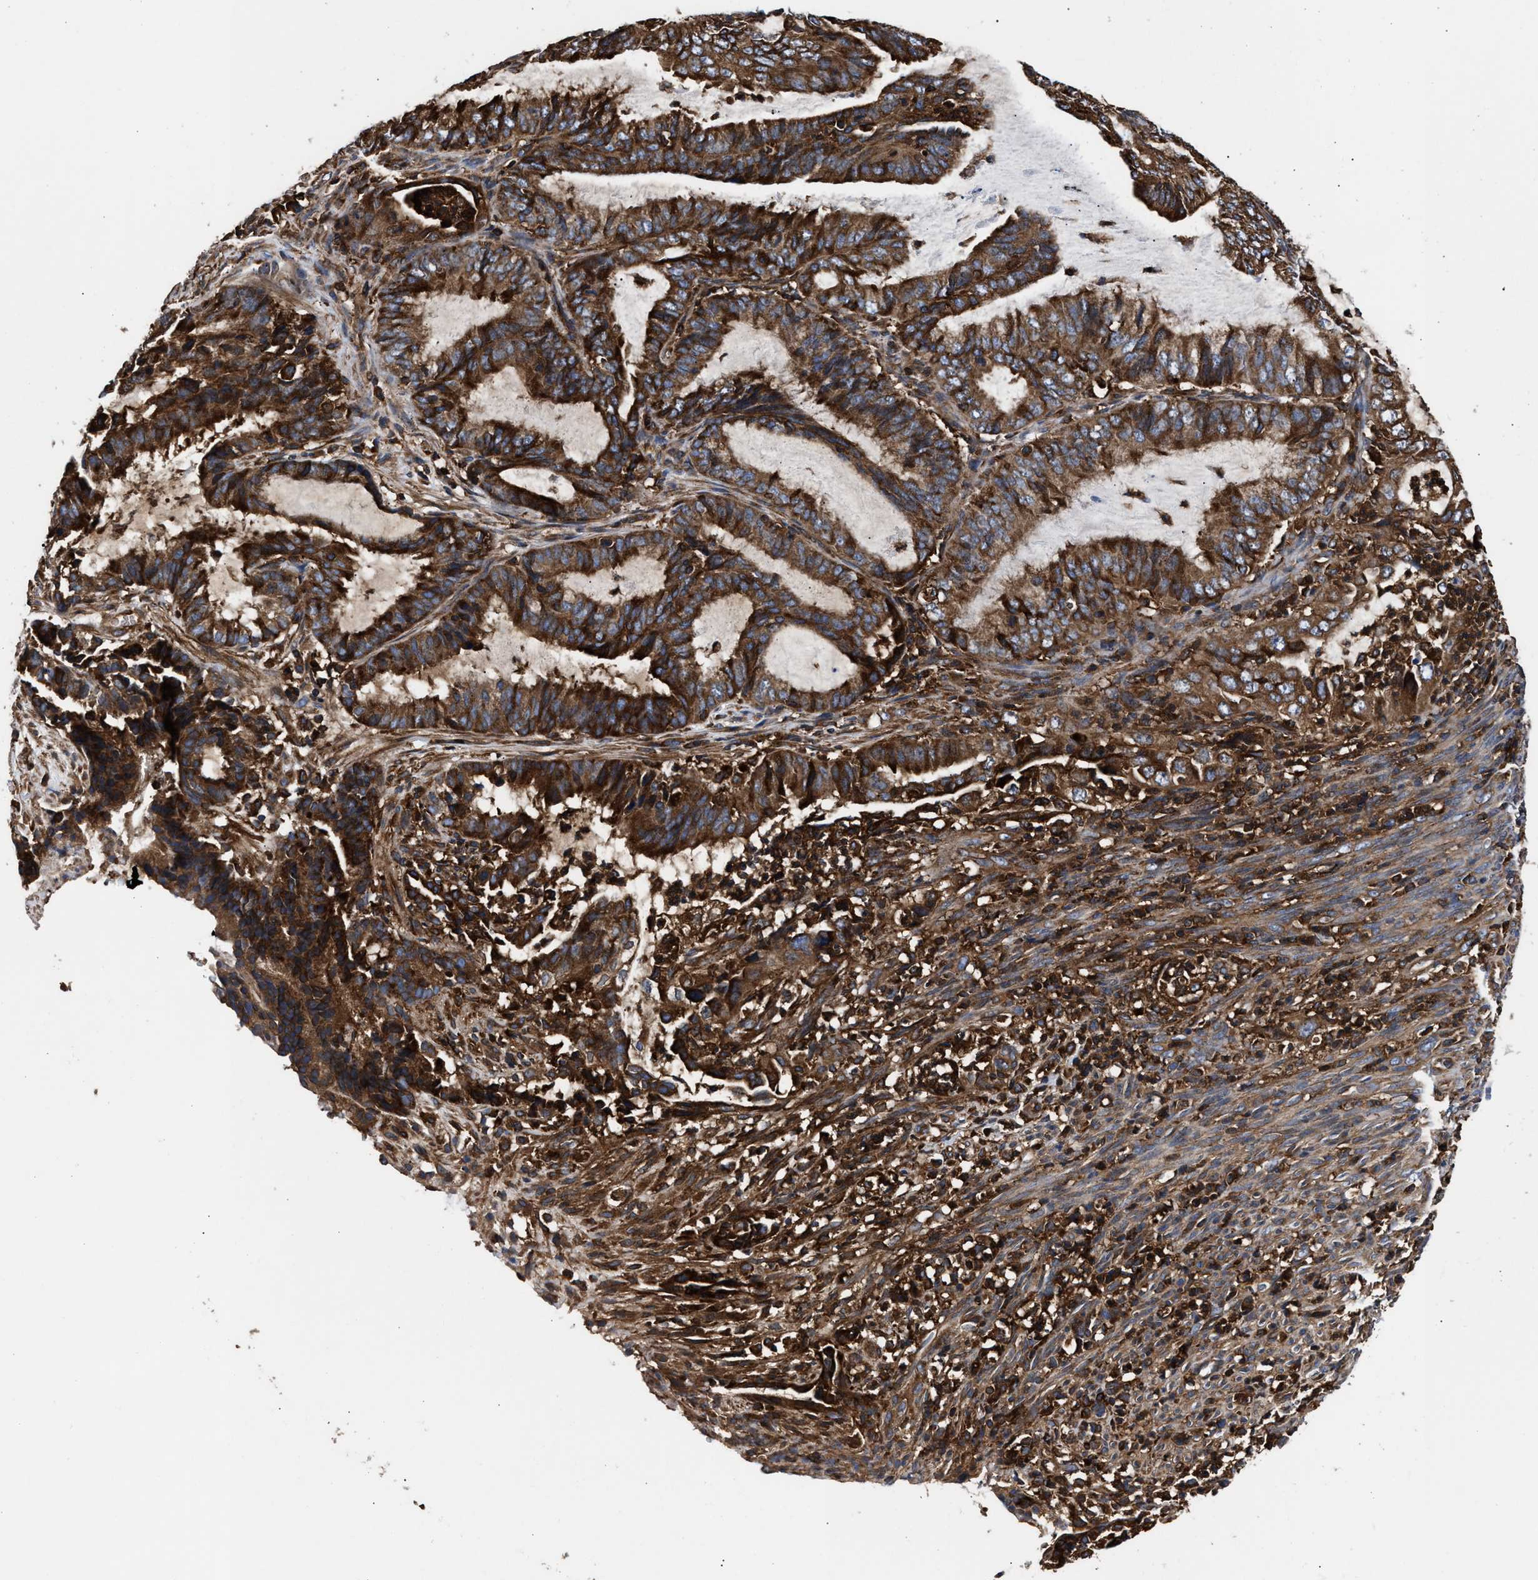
{"staining": {"intensity": "strong", "quantity": ">75%", "location": "cytoplasmic/membranous"}, "tissue": "endometrial cancer", "cell_type": "Tumor cells", "image_type": "cancer", "snomed": [{"axis": "morphology", "description": "Adenocarcinoma, NOS"}, {"axis": "topography", "description": "Endometrium"}], "caption": "Protein analysis of endometrial cancer (adenocarcinoma) tissue exhibits strong cytoplasmic/membranous expression in about >75% of tumor cells.", "gene": "KYAT1", "patient": {"sex": "female", "age": 51}}